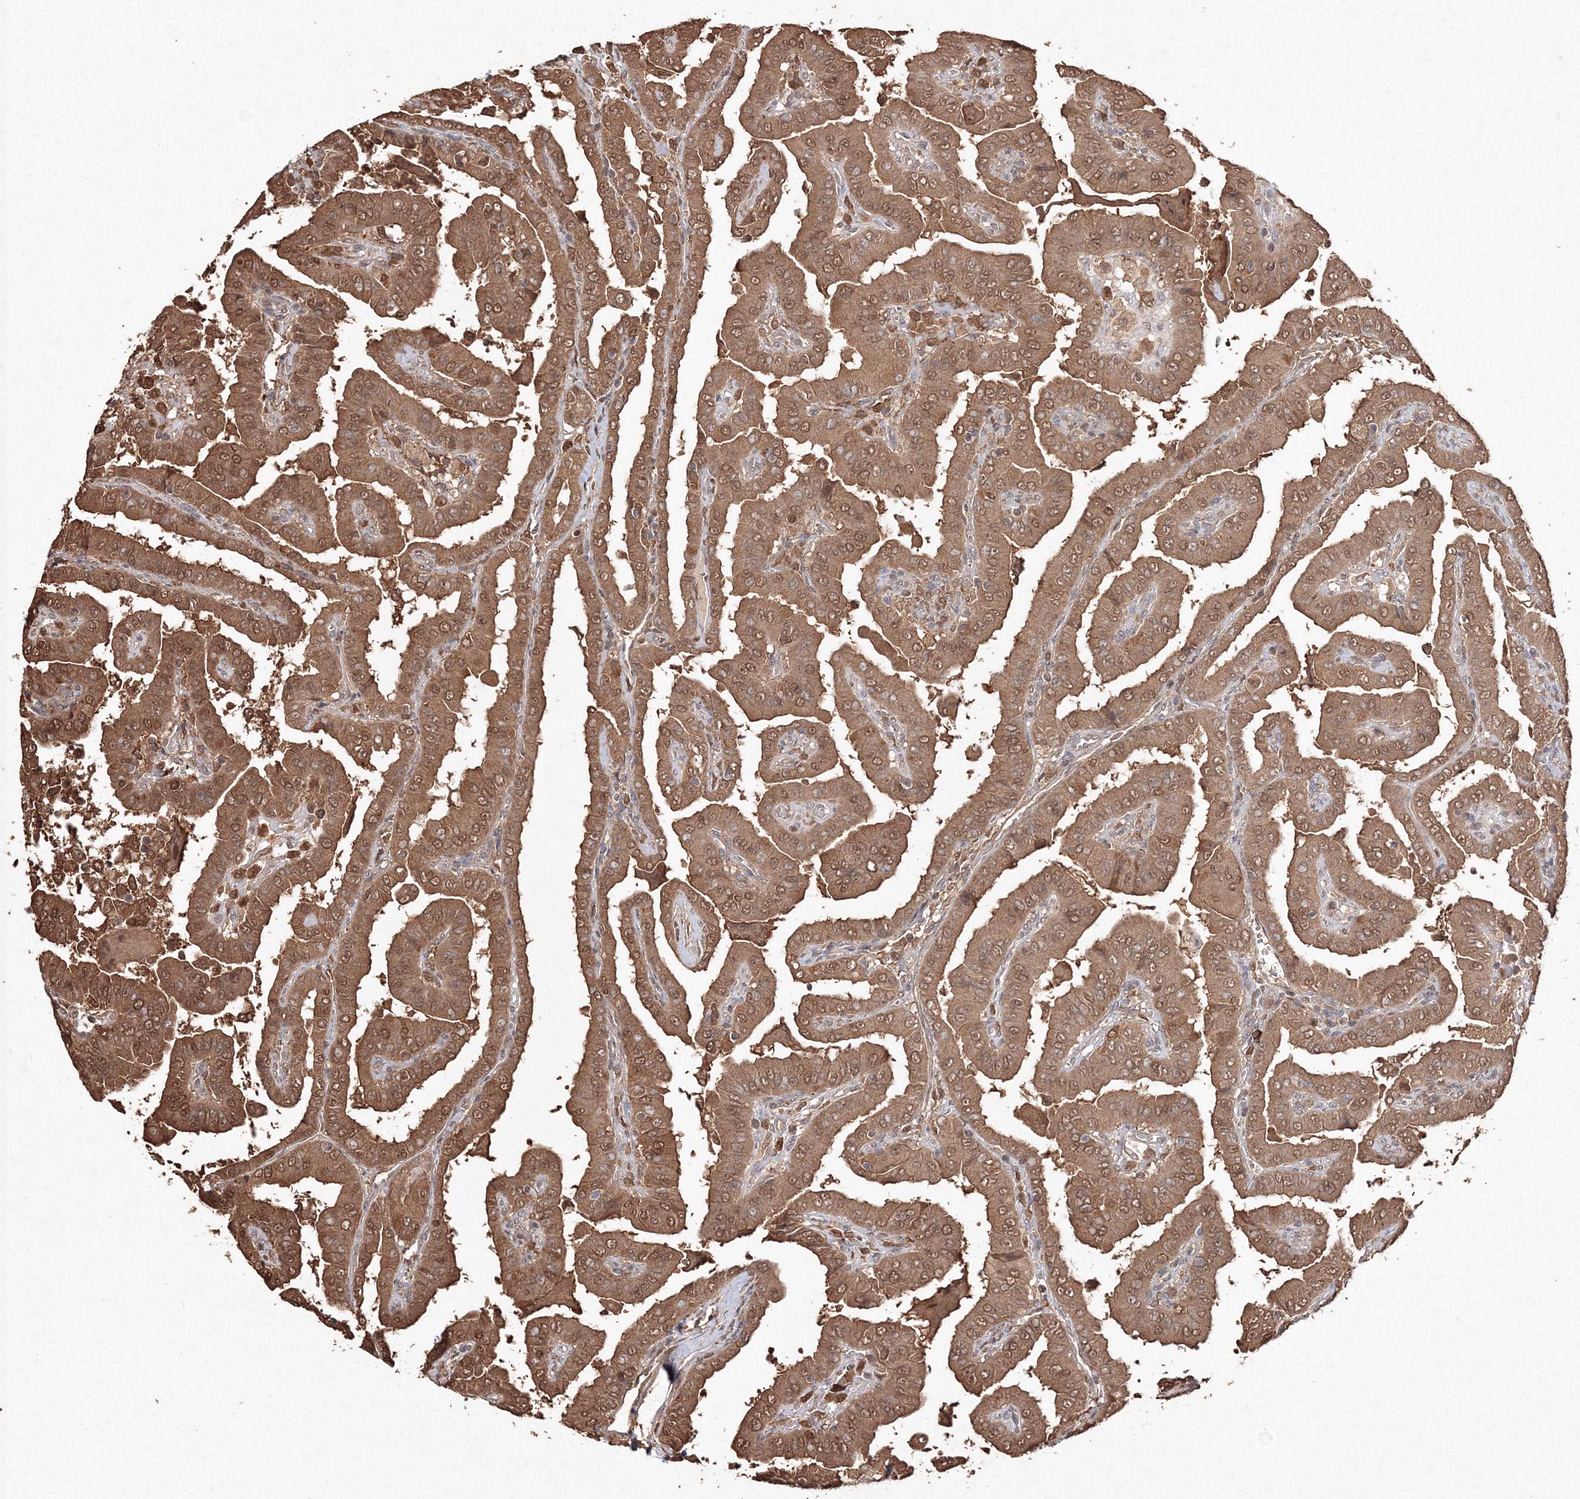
{"staining": {"intensity": "moderate", "quantity": ">75%", "location": "cytoplasmic/membranous,nuclear"}, "tissue": "thyroid cancer", "cell_type": "Tumor cells", "image_type": "cancer", "snomed": [{"axis": "morphology", "description": "Papillary adenocarcinoma, NOS"}, {"axis": "topography", "description": "Thyroid gland"}], "caption": "The histopathology image shows a brown stain indicating the presence of a protein in the cytoplasmic/membranous and nuclear of tumor cells in thyroid cancer.", "gene": "S100A11", "patient": {"sex": "male", "age": 33}}